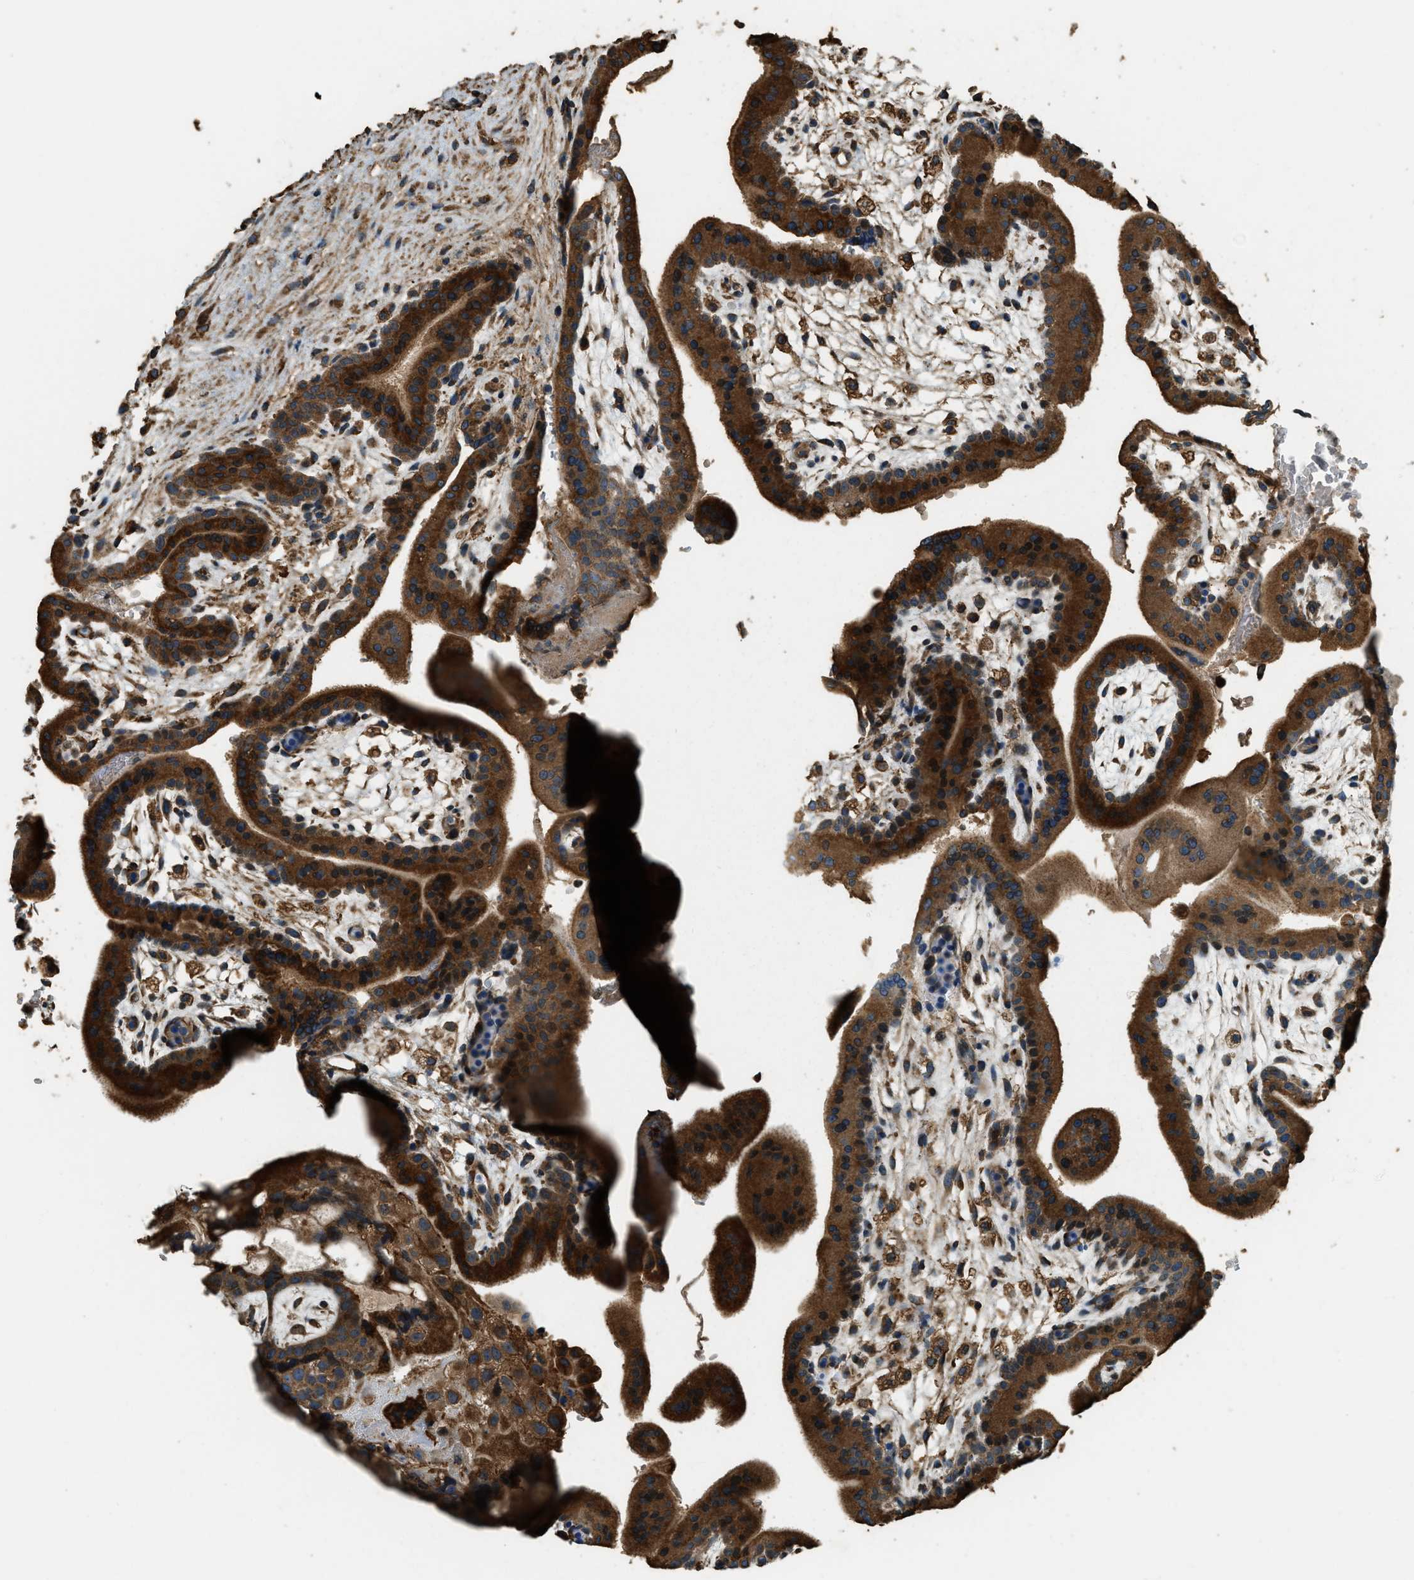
{"staining": {"intensity": "strong", "quantity": ">75%", "location": "cytoplasmic/membranous"}, "tissue": "placenta", "cell_type": "Decidual cells", "image_type": "normal", "snomed": [{"axis": "morphology", "description": "Normal tissue, NOS"}, {"axis": "topography", "description": "Placenta"}], "caption": "Protein analysis of benign placenta shows strong cytoplasmic/membranous expression in about >75% of decidual cells. Immunohistochemistry (ihc) stains the protein in brown and the nuclei are stained blue.", "gene": "ERGIC1", "patient": {"sex": "female", "age": 35}}